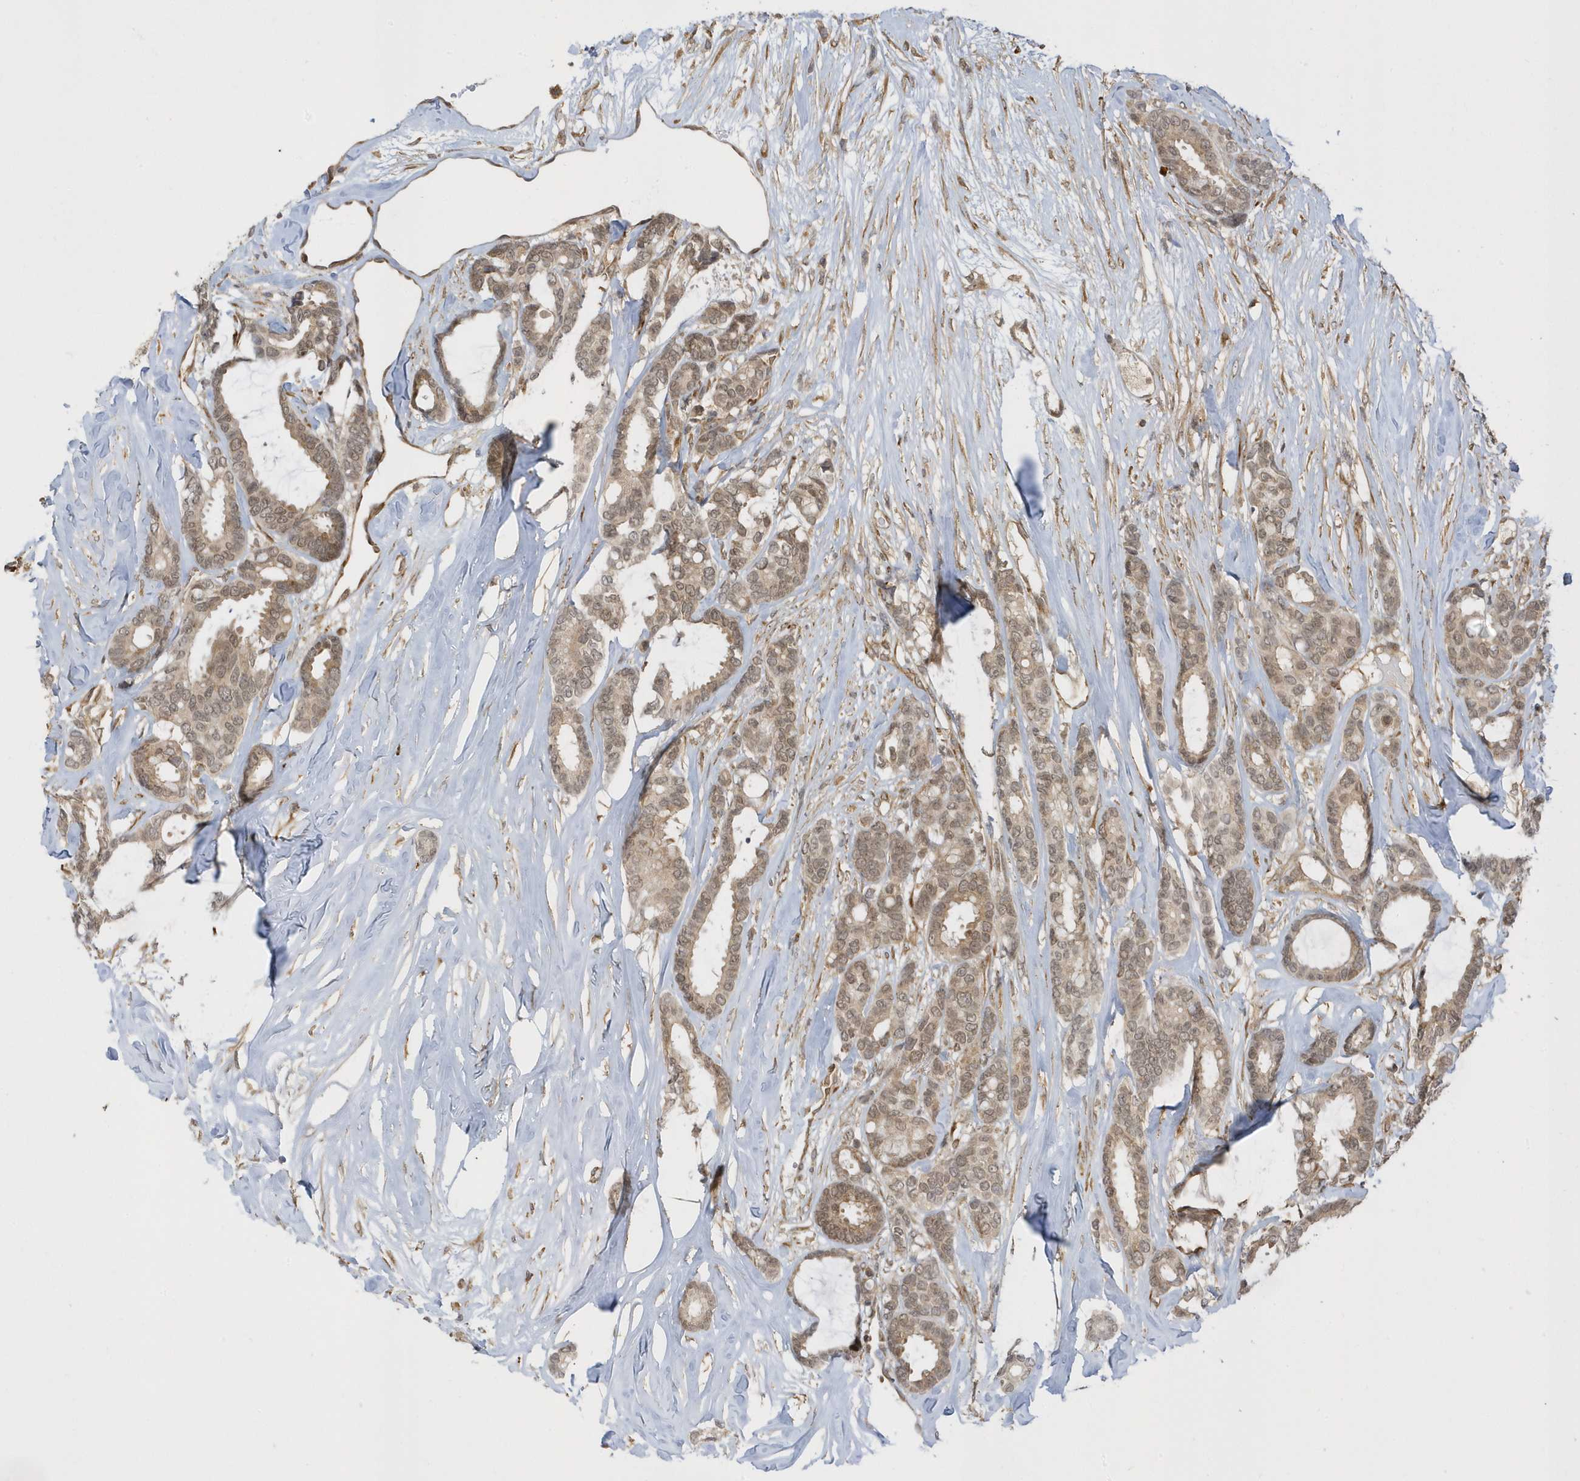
{"staining": {"intensity": "moderate", "quantity": ">75%", "location": "cytoplasmic/membranous,nuclear"}, "tissue": "breast cancer", "cell_type": "Tumor cells", "image_type": "cancer", "snomed": [{"axis": "morphology", "description": "Duct carcinoma"}, {"axis": "topography", "description": "Breast"}], "caption": "Breast cancer (intraductal carcinoma) stained for a protein demonstrates moderate cytoplasmic/membranous and nuclear positivity in tumor cells.", "gene": "METTL21A", "patient": {"sex": "female", "age": 87}}